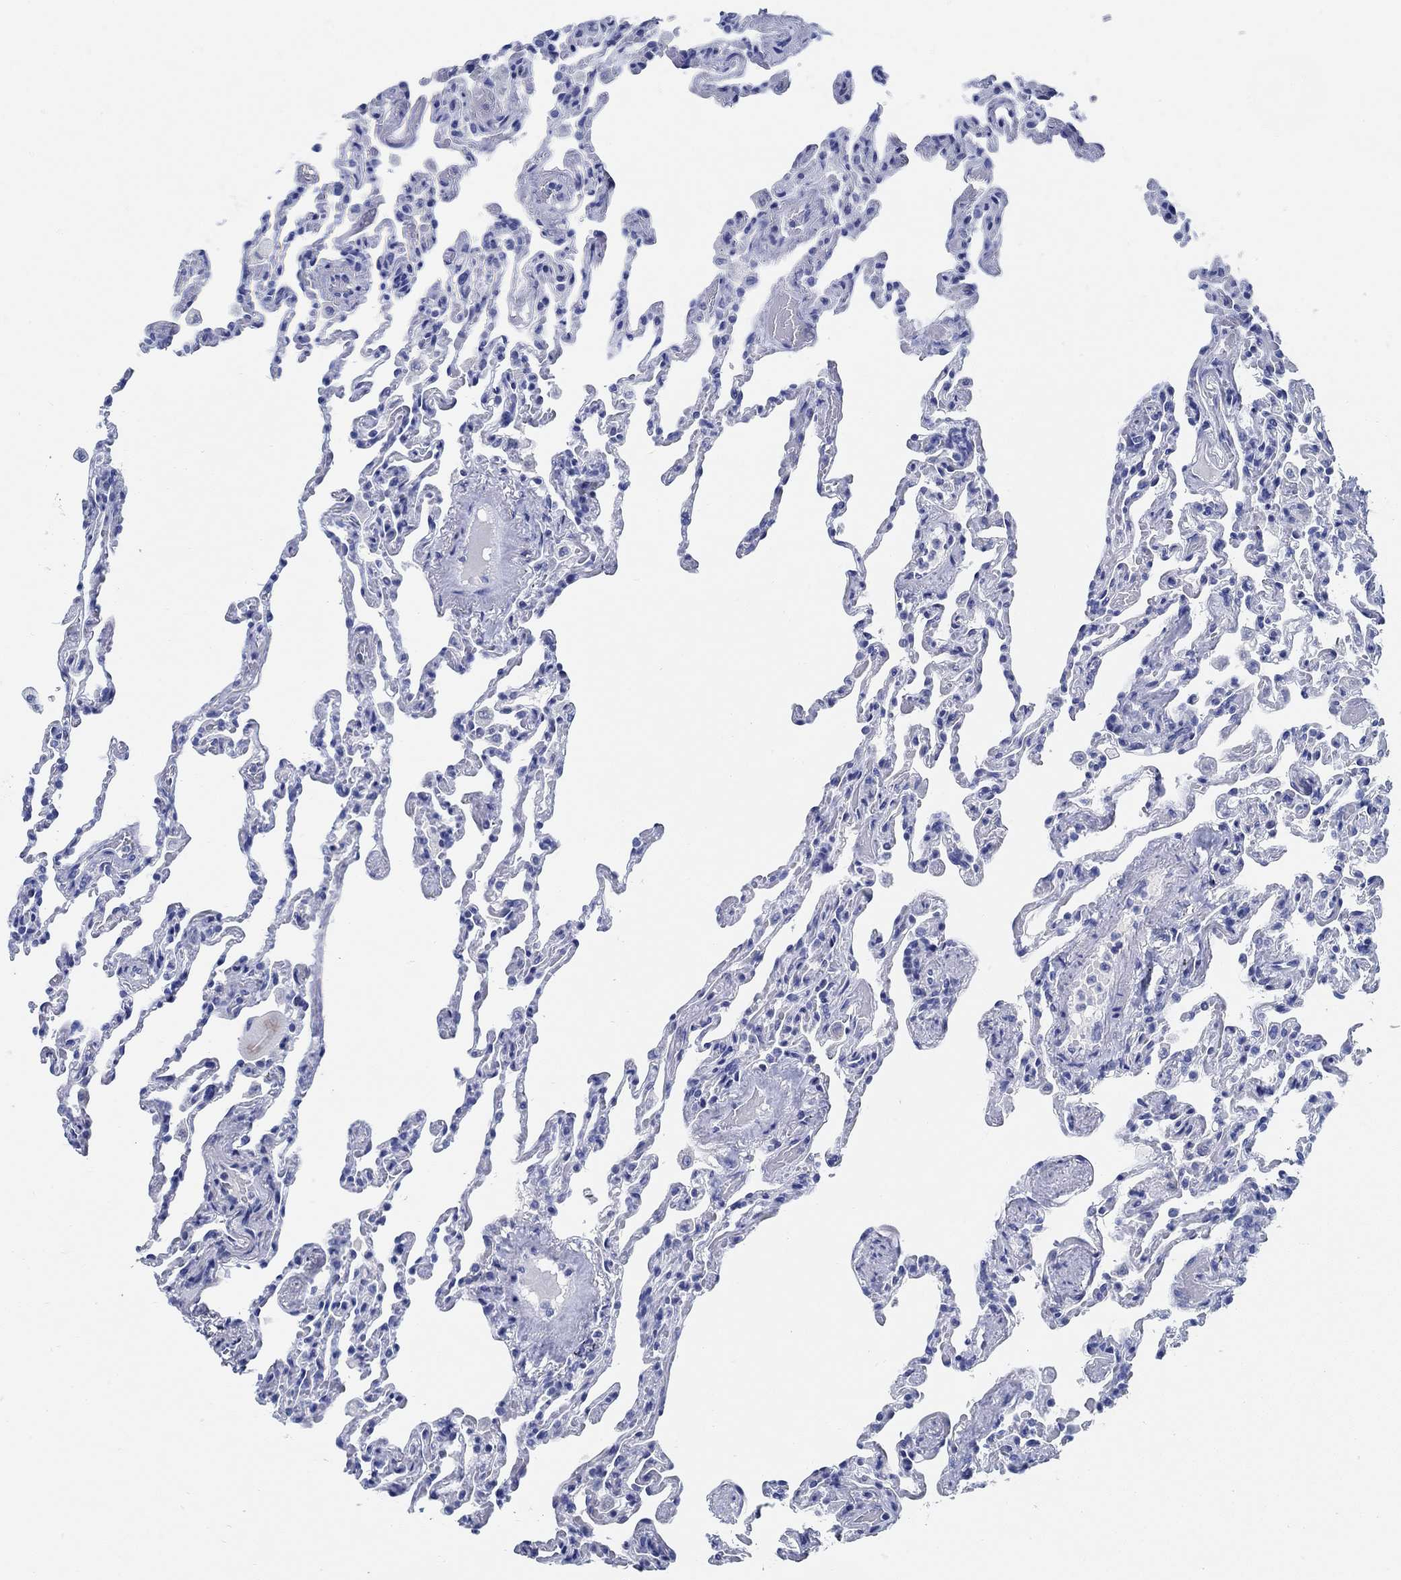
{"staining": {"intensity": "negative", "quantity": "none", "location": "none"}, "tissue": "lung", "cell_type": "Alveolar cells", "image_type": "normal", "snomed": [{"axis": "morphology", "description": "Normal tissue, NOS"}, {"axis": "topography", "description": "Lung"}], "caption": "A micrograph of lung stained for a protein reveals no brown staining in alveolar cells. (DAB (3,3'-diaminobenzidine) immunohistochemistry (IHC) with hematoxylin counter stain).", "gene": "SLC45A1", "patient": {"sex": "female", "age": 43}}